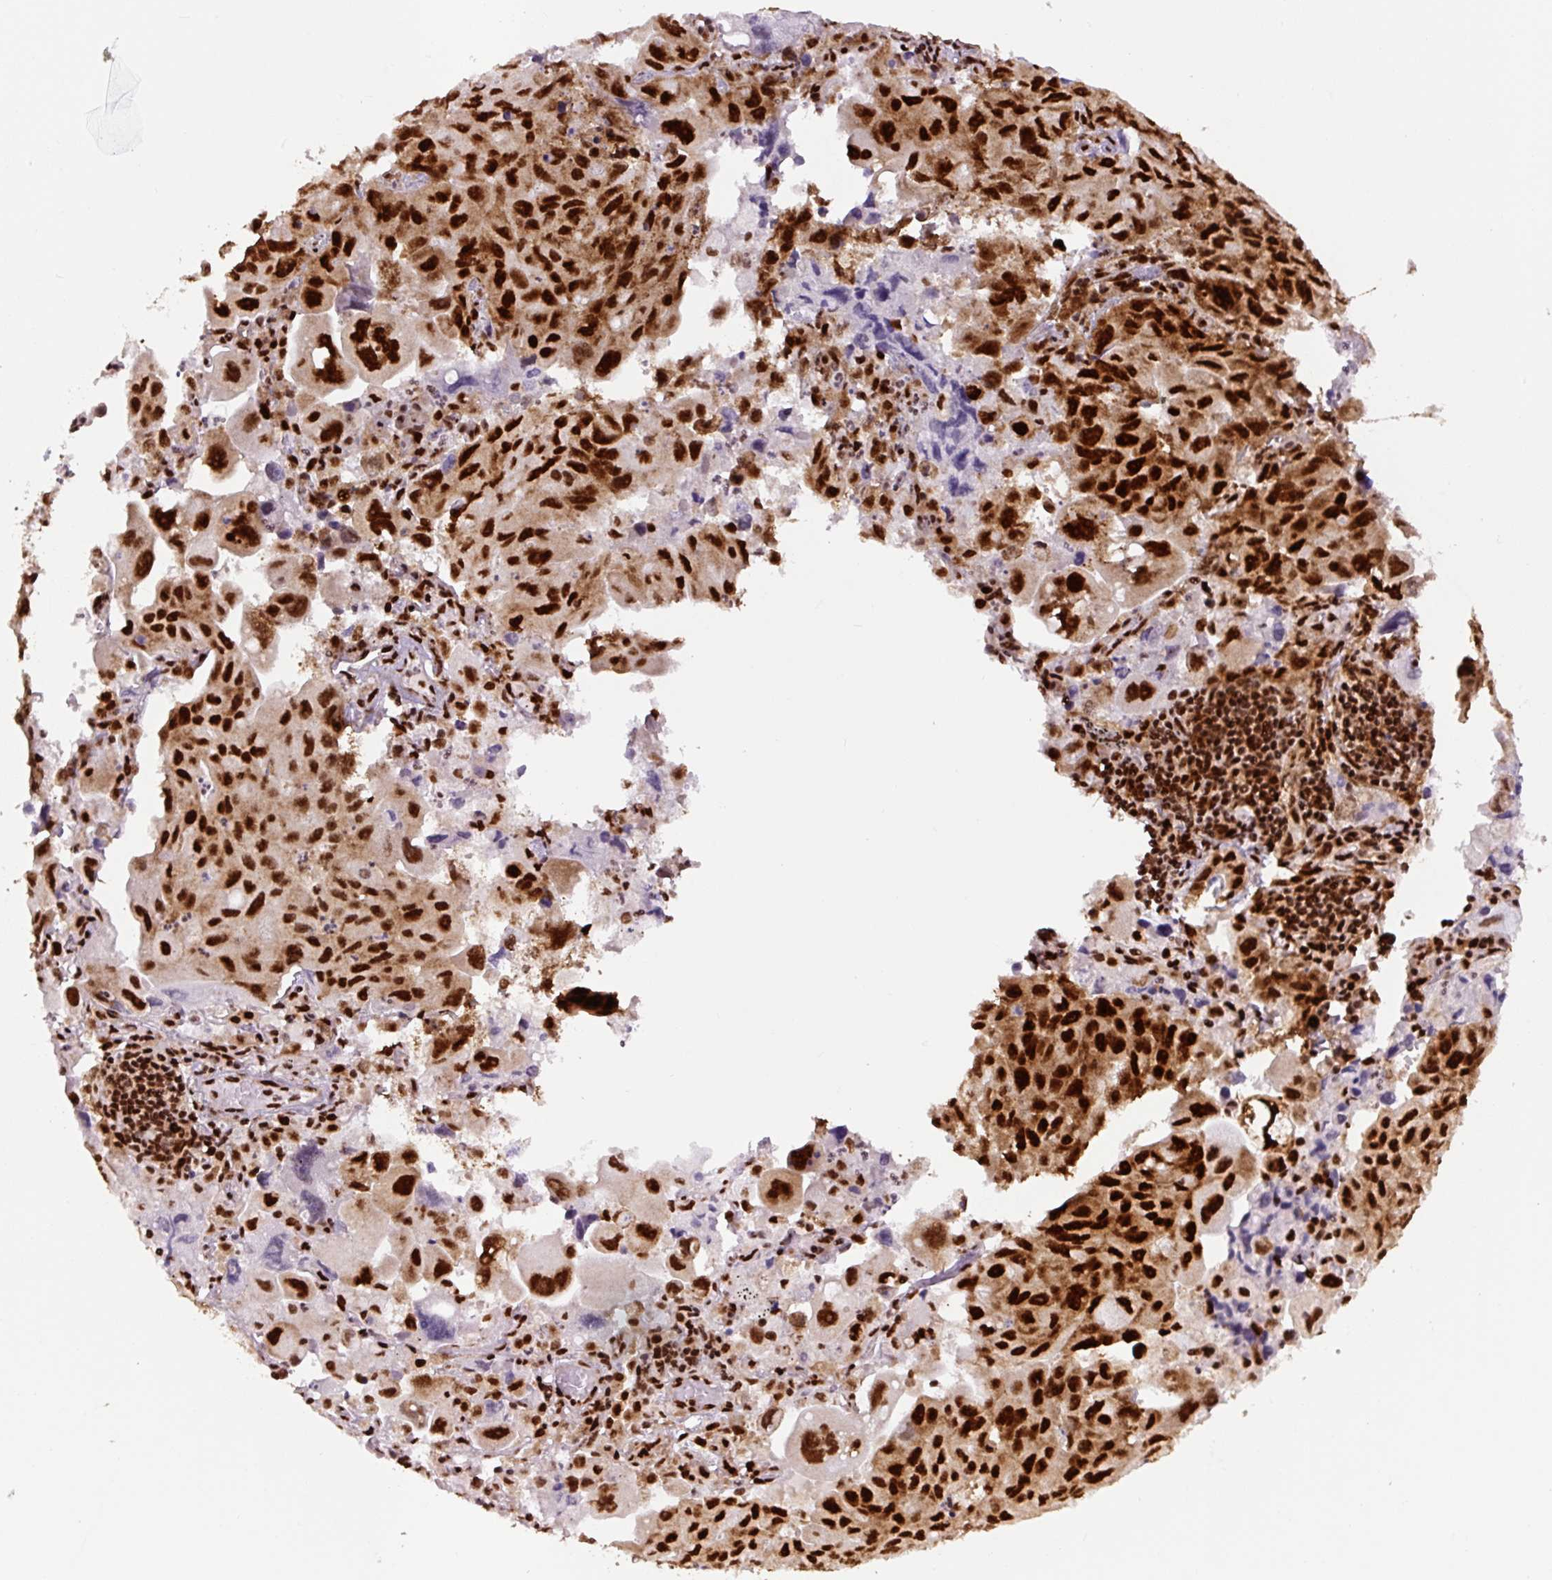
{"staining": {"intensity": "strong", "quantity": ">75%", "location": "nuclear"}, "tissue": "lung cancer", "cell_type": "Tumor cells", "image_type": "cancer", "snomed": [{"axis": "morphology", "description": "Adenocarcinoma, NOS"}, {"axis": "topography", "description": "Lung"}], "caption": "Immunohistochemistry (DAB) staining of adenocarcinoma (lung) demonstrates strong nuclear protein positivity in about >75% of tumor cells.", "gene": "FUS", "patient": {"sex": "male", "age": 64}}